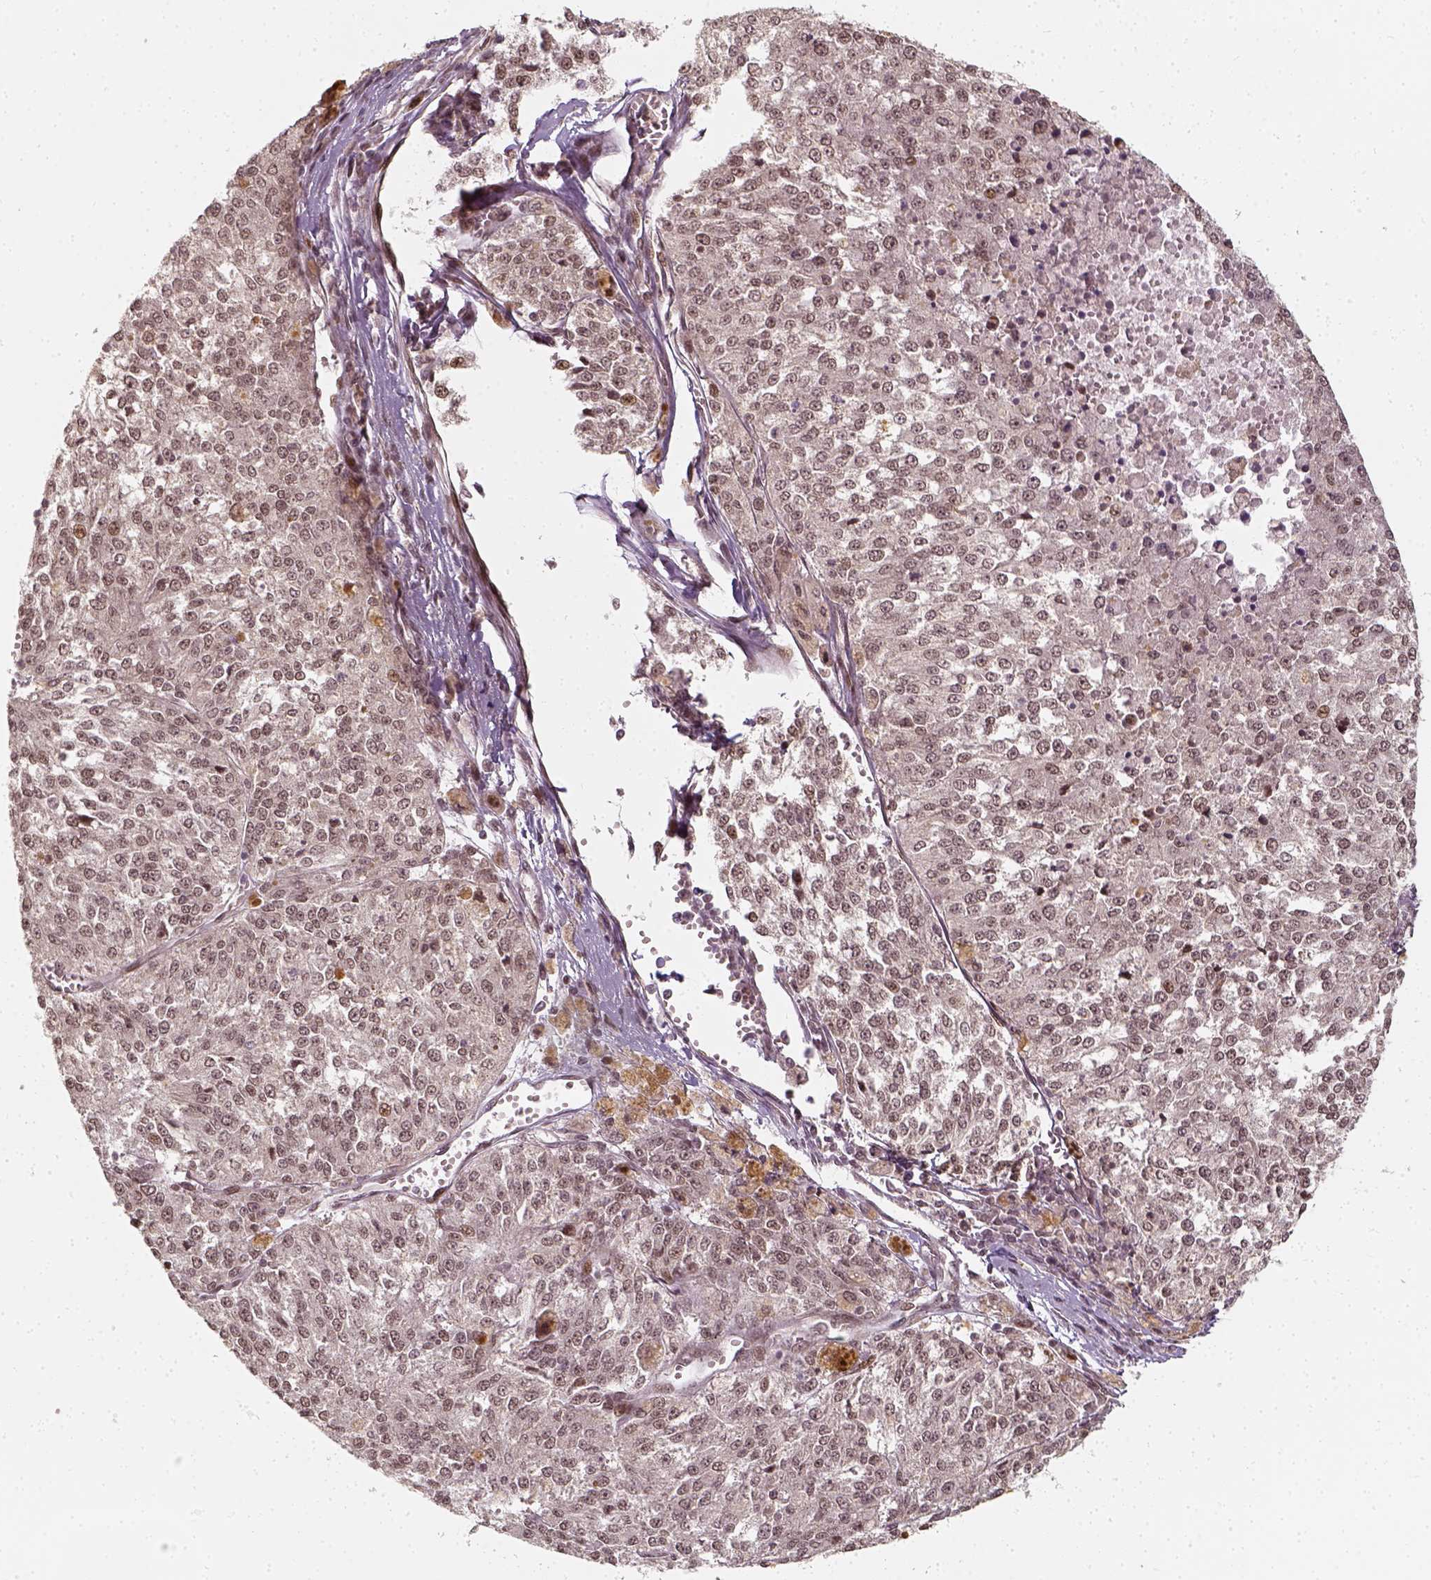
{"staining": {"intensity": "weak", "quantity": ">75%", "location": "nuclear"}, "tissue": "melanoma", "cell_type": "Tumor cells", "image_type": "cancer", "snomed": [{"axis": "morphology", "description": "Malignant melanoma, Metastatic site"}, {"axis": "topography", "description": "Lymph node"}], "caption": "High-power microscopy captured an immunohistochemistry histopathology image of malignant melanoma (metastatic site), revealing weak nuclear expression in approximately >75% of tumor cells.", "gene": "ZMAT3", "patient": {"sex": "female", "age": 64}}